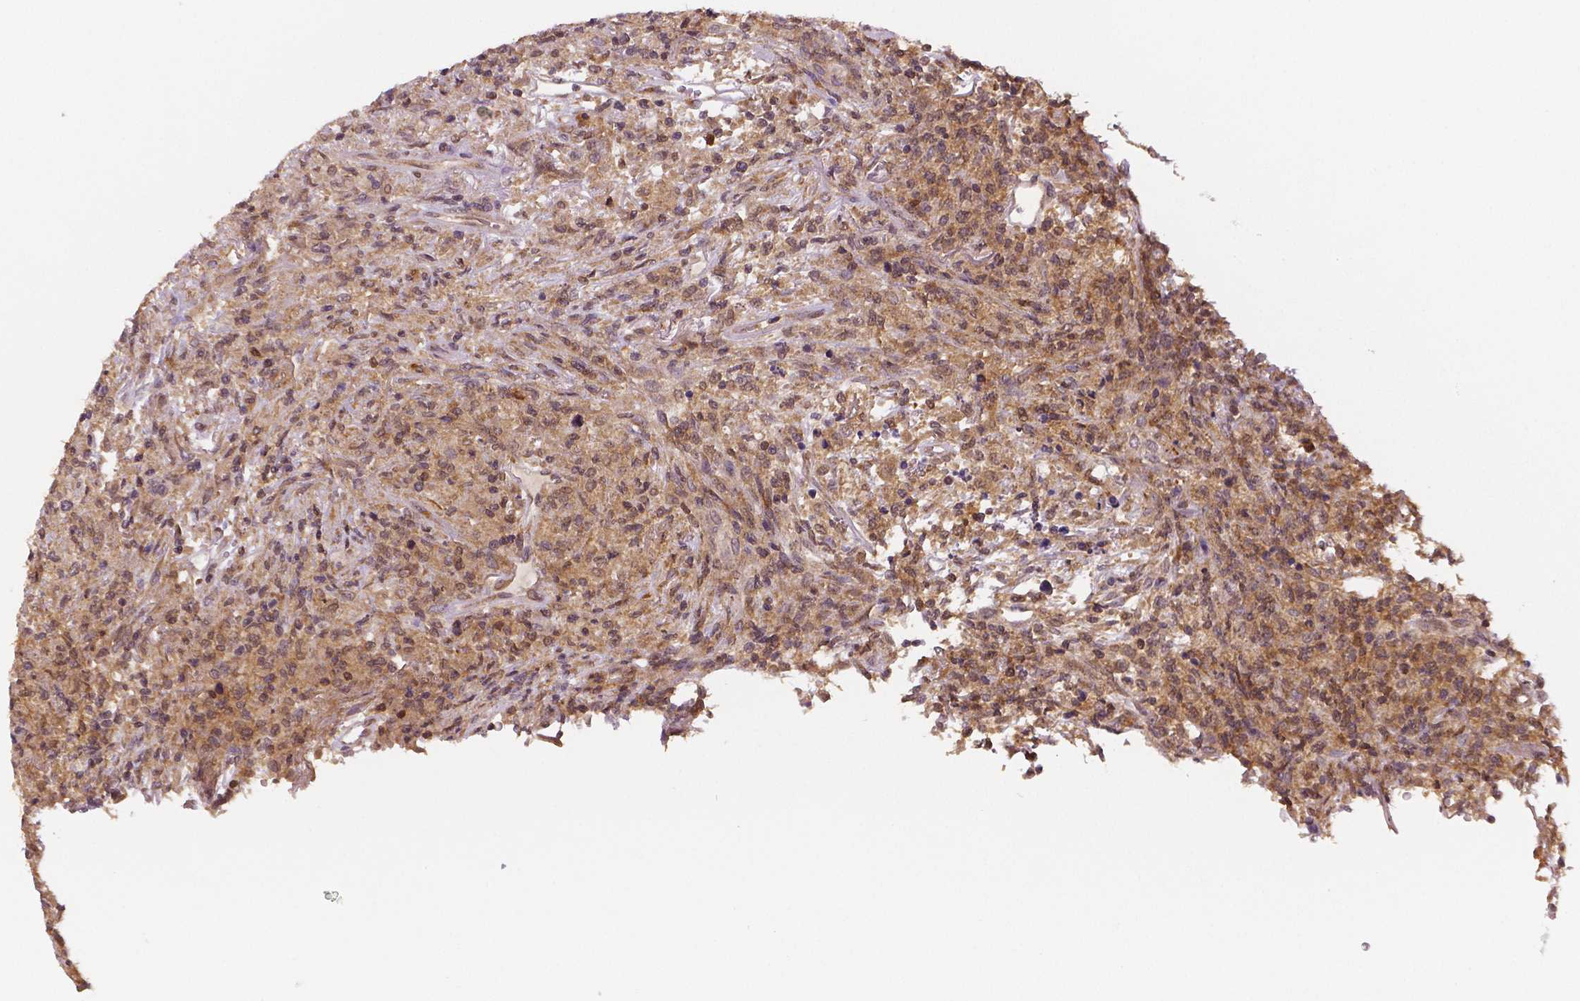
{"staining": {"intensity": "weak", "quantity": ">75%", "location": "cytoplasmic/membranous"}, "tissue": "lymphoma", "cell_type": "Tumor cells", "image_type": "cancer", "snomed": [{"axis": "morphology", "description": "Malignant lymphoma, non-Hodgkin's type, High grade"}, {"axis": "topography", "description": "Lung"}], "caption": "About >75% of tumor cells in human high-grade malignant lymphoma, non-Hodgkin's type exhibit weak cytoplasmic/membranous protein expression as visualized by brown immunohistochemical staining.", "gene": "STAT3", "patient": {"sex": "male", "age": 79}}